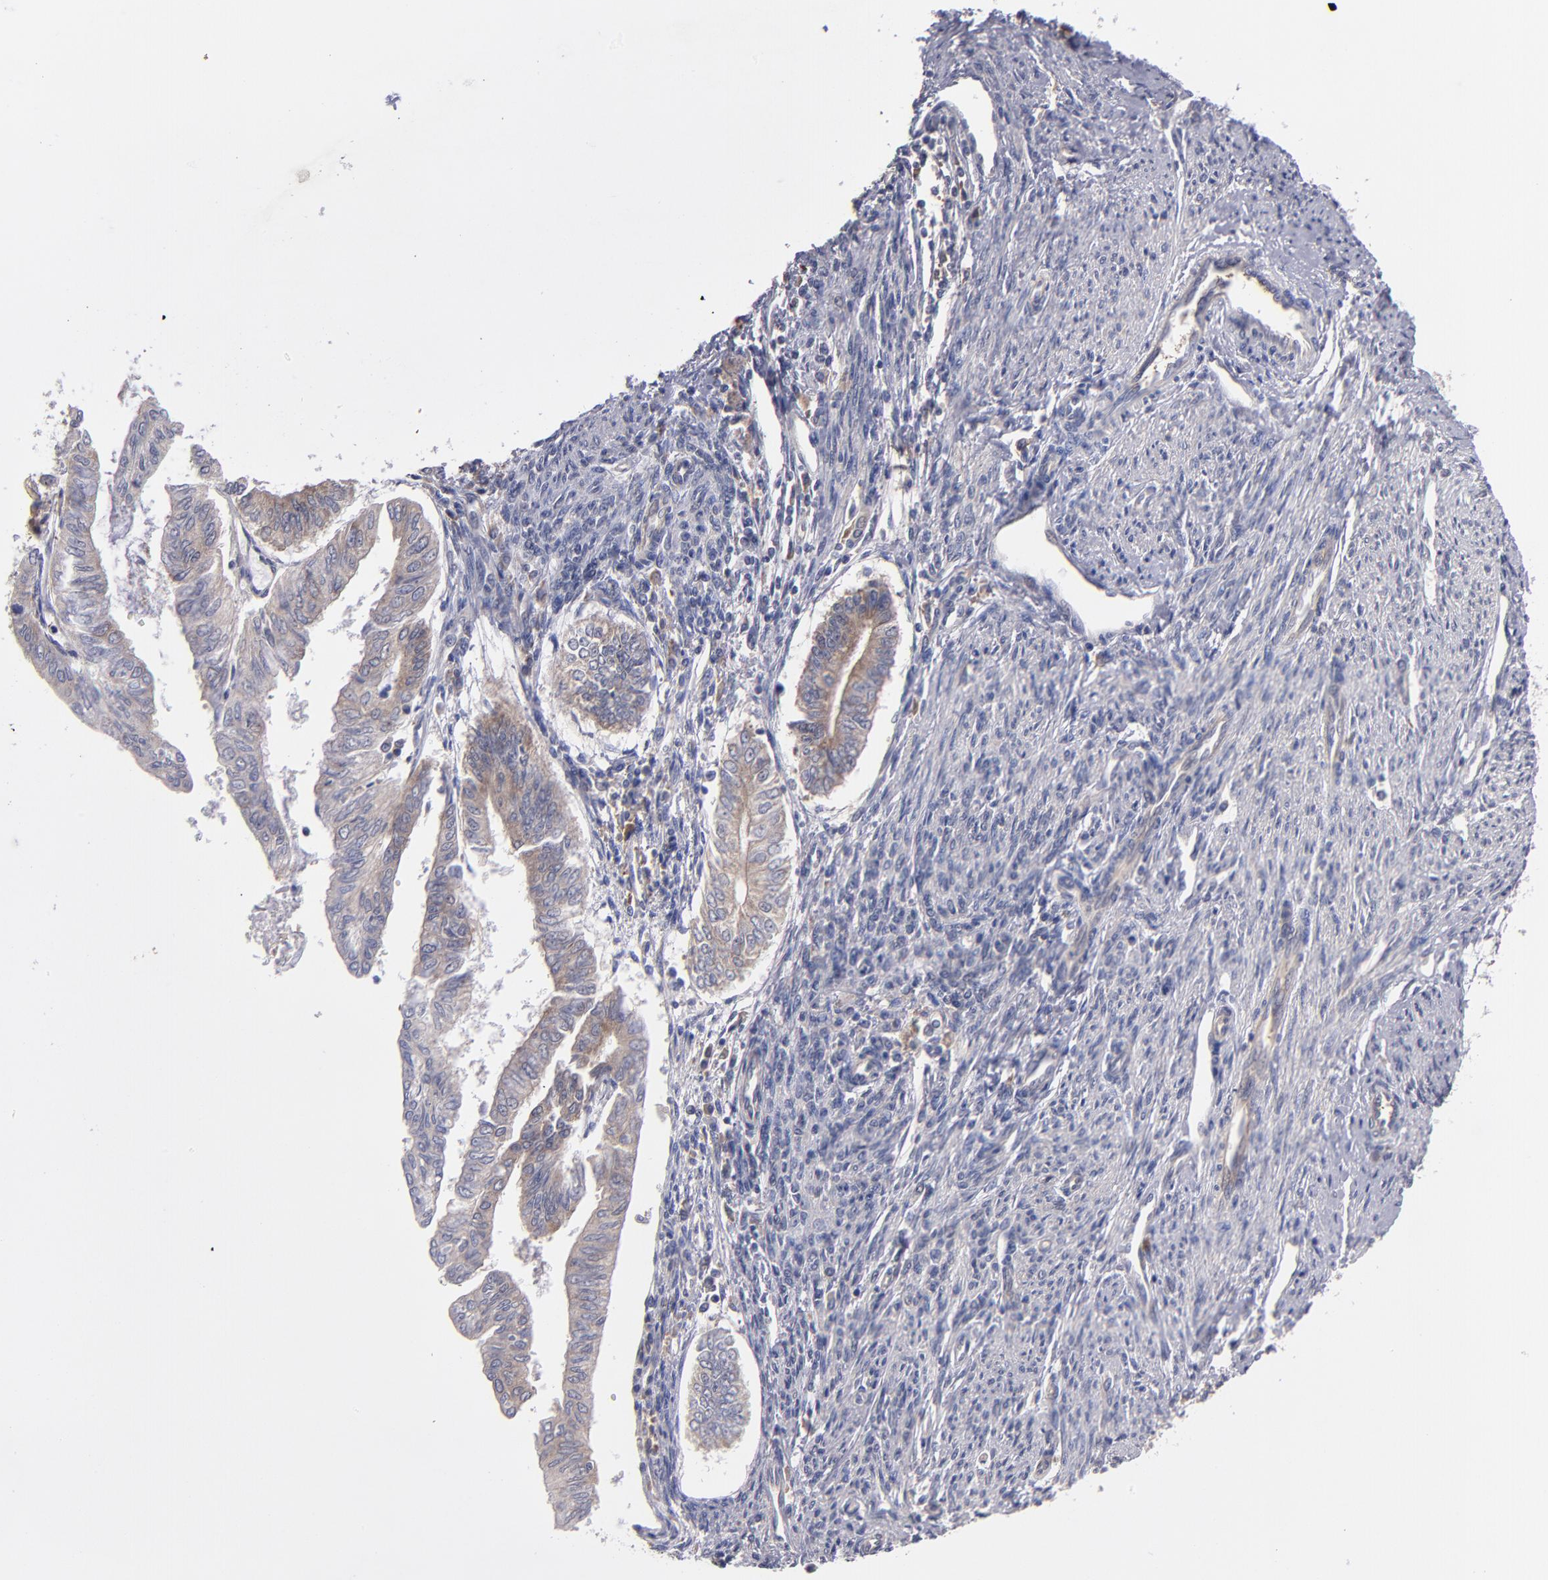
{"staining": {"intensity": "weak", "quantity": ">75%", "location": "cytoplasmic/membranous"}, "tissue": "endometrial cancer", "cell_type": "Tumor cells", "image_type": "cancer", "snomed": [{"axis": "morphology", "description": "Adenocarcinoma, NOS"}, {"axis": "topography", "description": "Endometrium"}], "caption": "A brown stain shows weak cytoplasmic/membranous positivity of a protein in human endometrial adenocarcinoma tumor cells.", "gene": "EIF3L", "patient": {"sex": "female", "age": 66}}